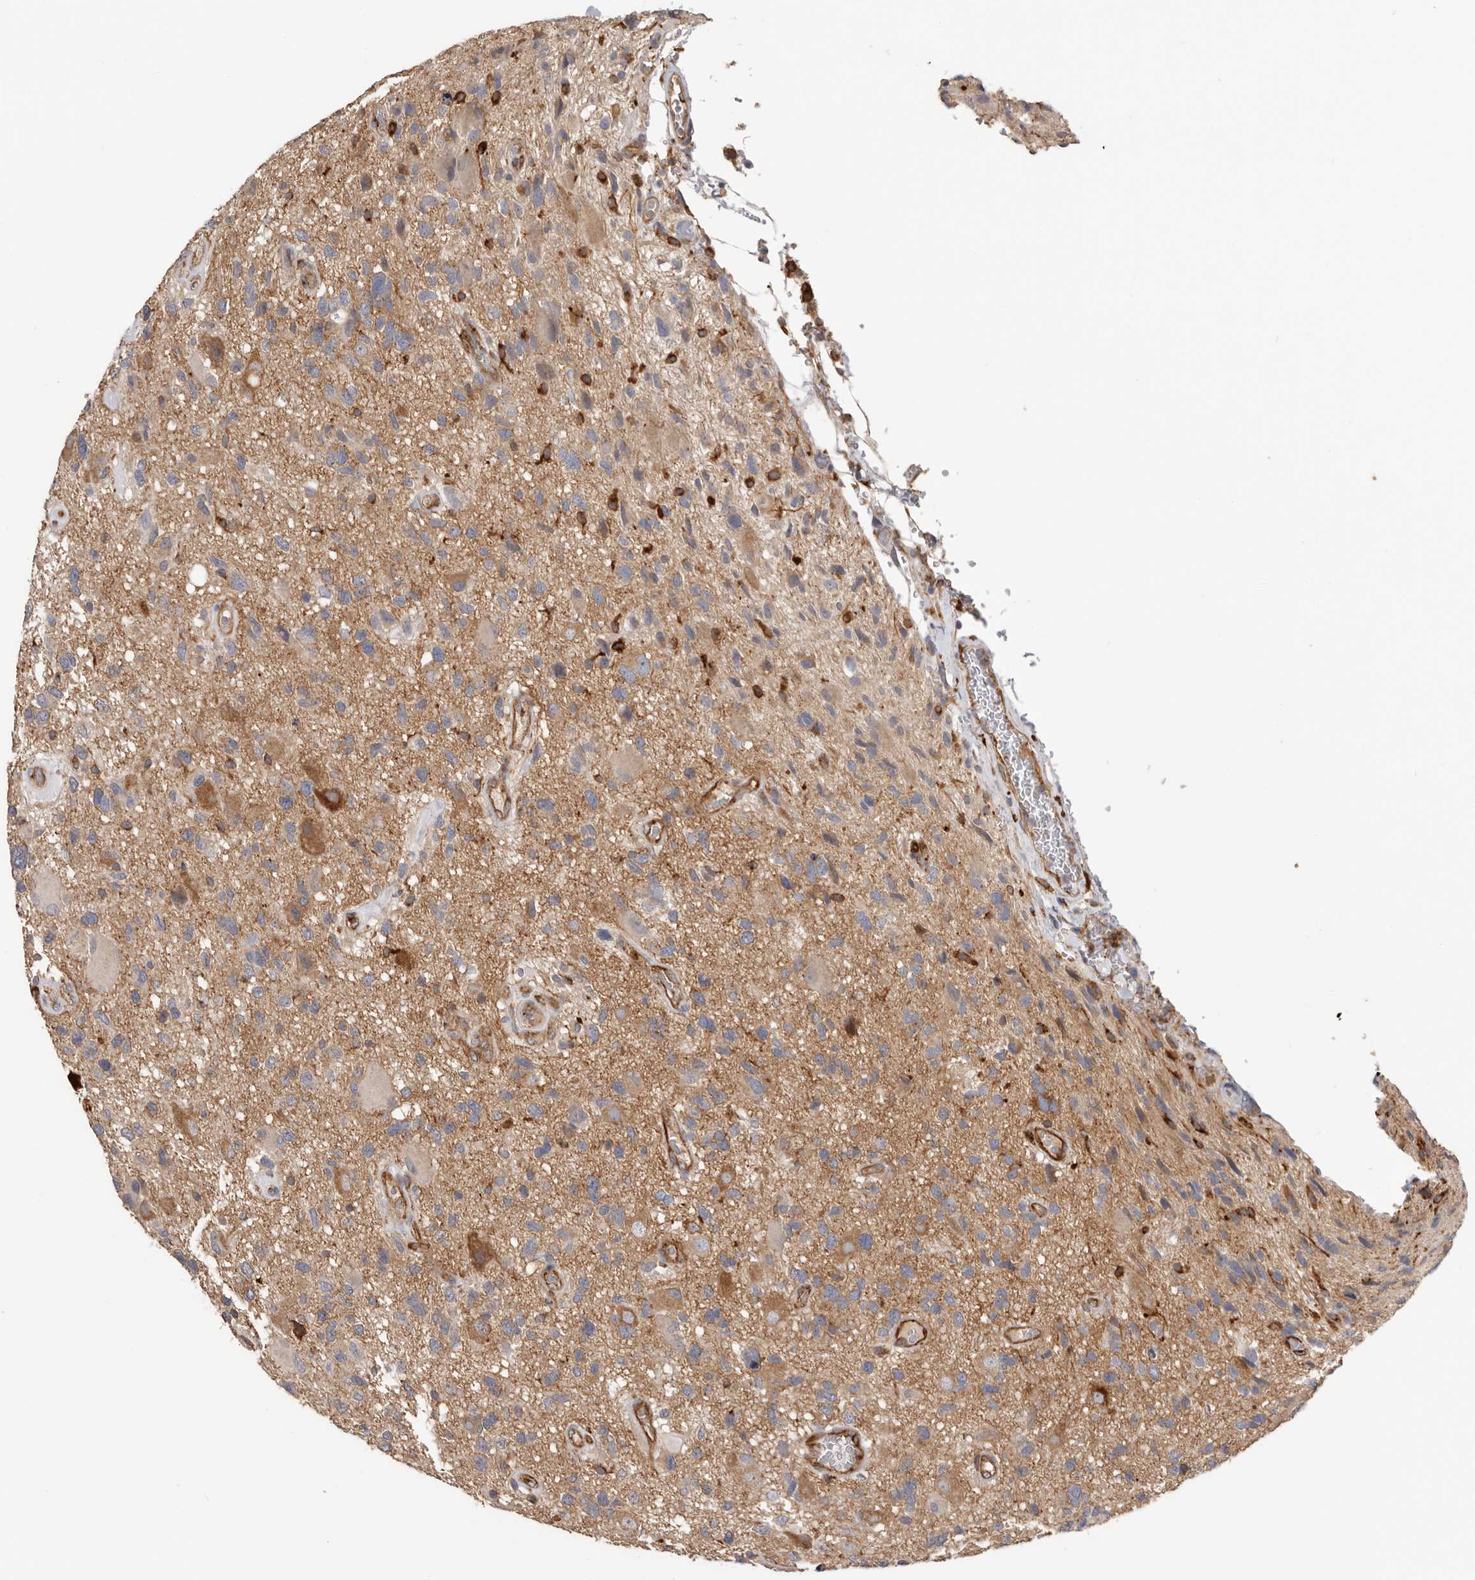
{"staining": {"intensity": "moderate", "quantity": ">75%", "location": "cytoplasmic/membranous"}, "tissue": "glioma", "cell_type": "Tumor cells", "image_type": "cancer", "snomed": [{"axis": "morphology", "description": "Glioma, malignant, High grade"}, {"axis": "topography", "description": "Brain"}], "caption": "This is a histology image of immunohistochemistry (IHC) staining of glioma, which shows moderate expression in the cytoplasmic/membranous of tumor cells.", "gene": "TFRC", "patient": {"sex": "male", "age": 33}}